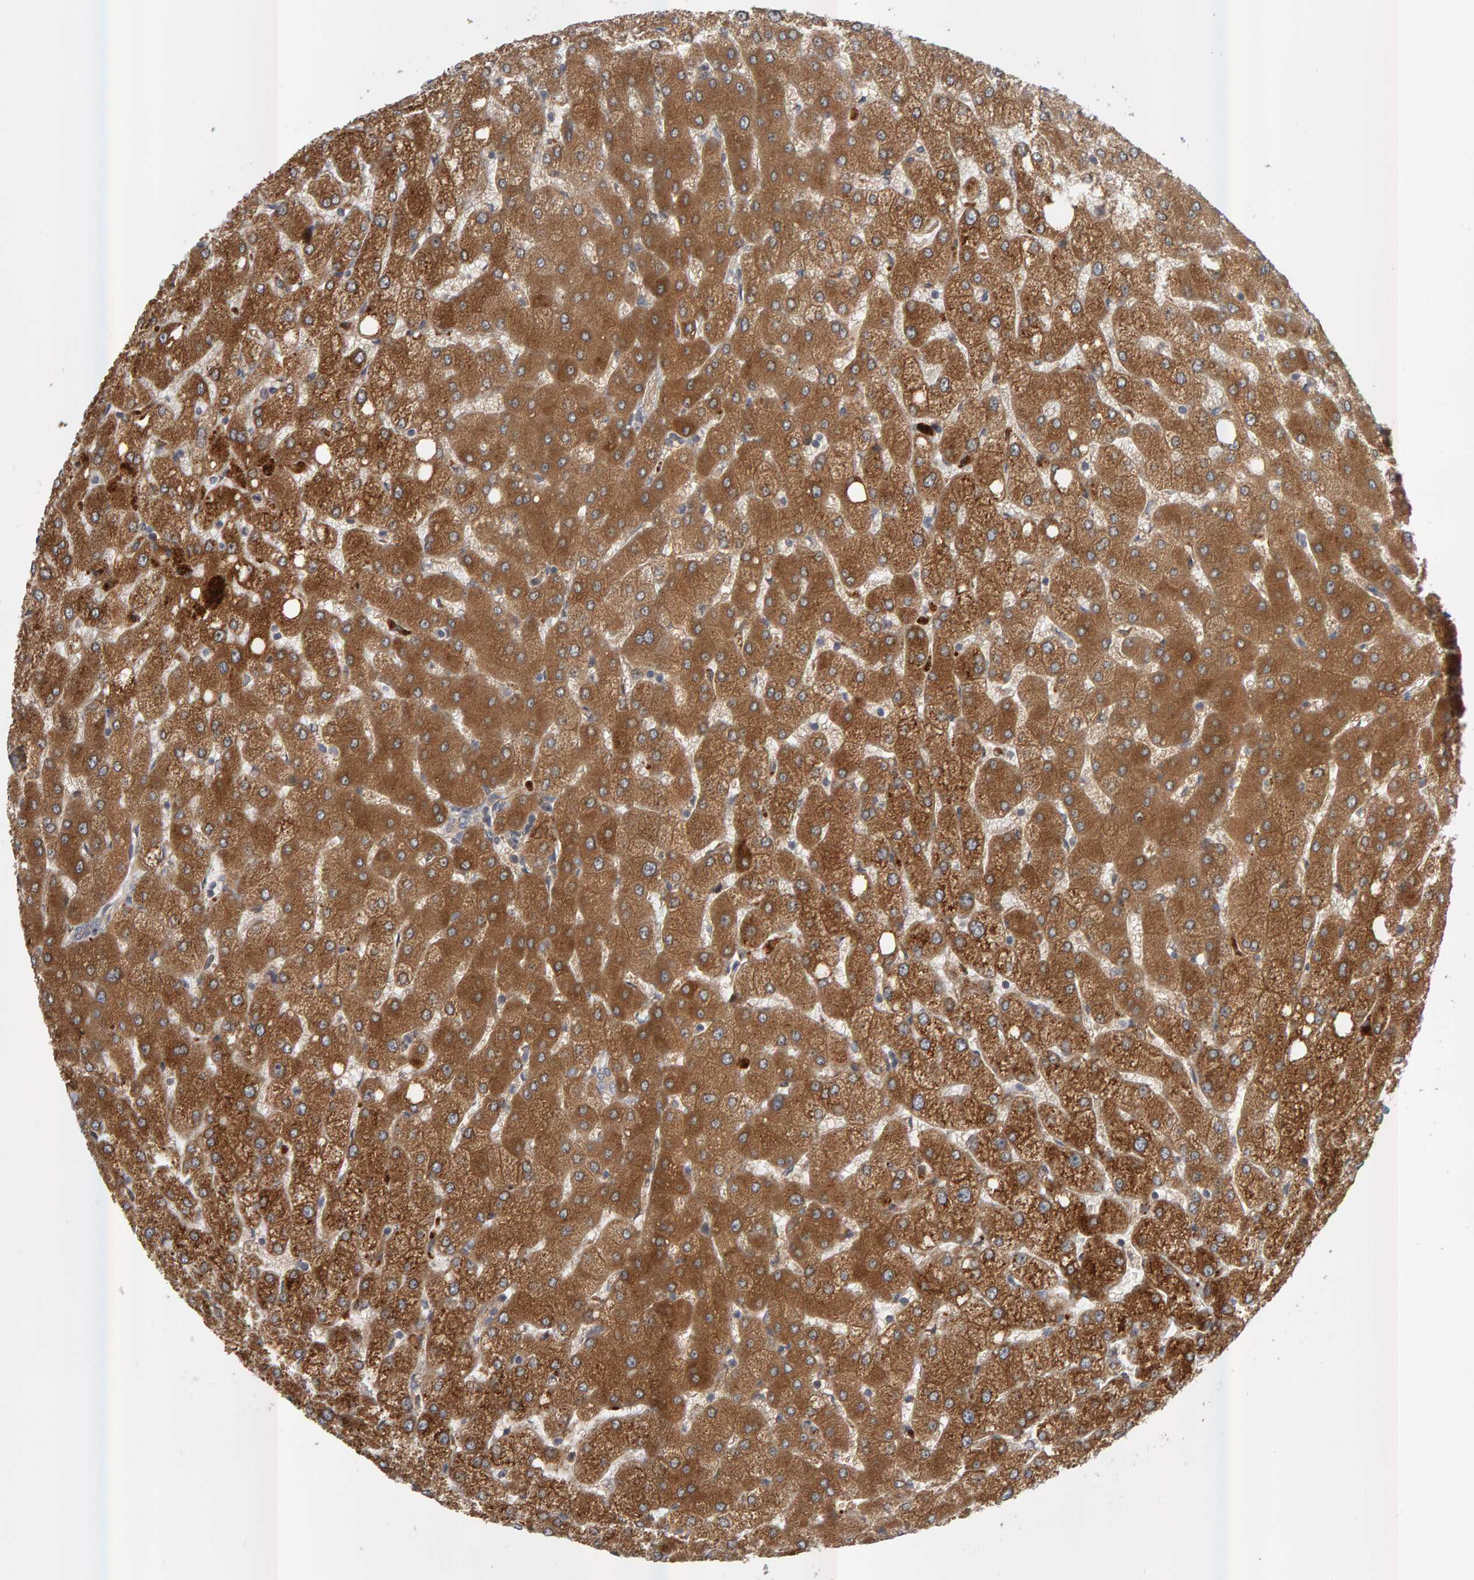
{"staining": {"intensity": "negative", "quantity": "none", "location": "none"}, "tissue": "liver", "cell_type": "Cholangiocytes", "image_type": "normal", "snomed": [{"axis": "morphology", "description": "Normal tissue, NOS"}, {"axis": "topography", "description": "Liver"}], "caption": "Histopathology image shows no protein expression in cholangiocytes of unremarkable liver. (DAB (3,3'-diaminobenzidine) immunohistochemistry (IHC) with hematoxylin counter stain).", "gene": "ZNF160", "patient": {"sex": "female", "age": 54}}